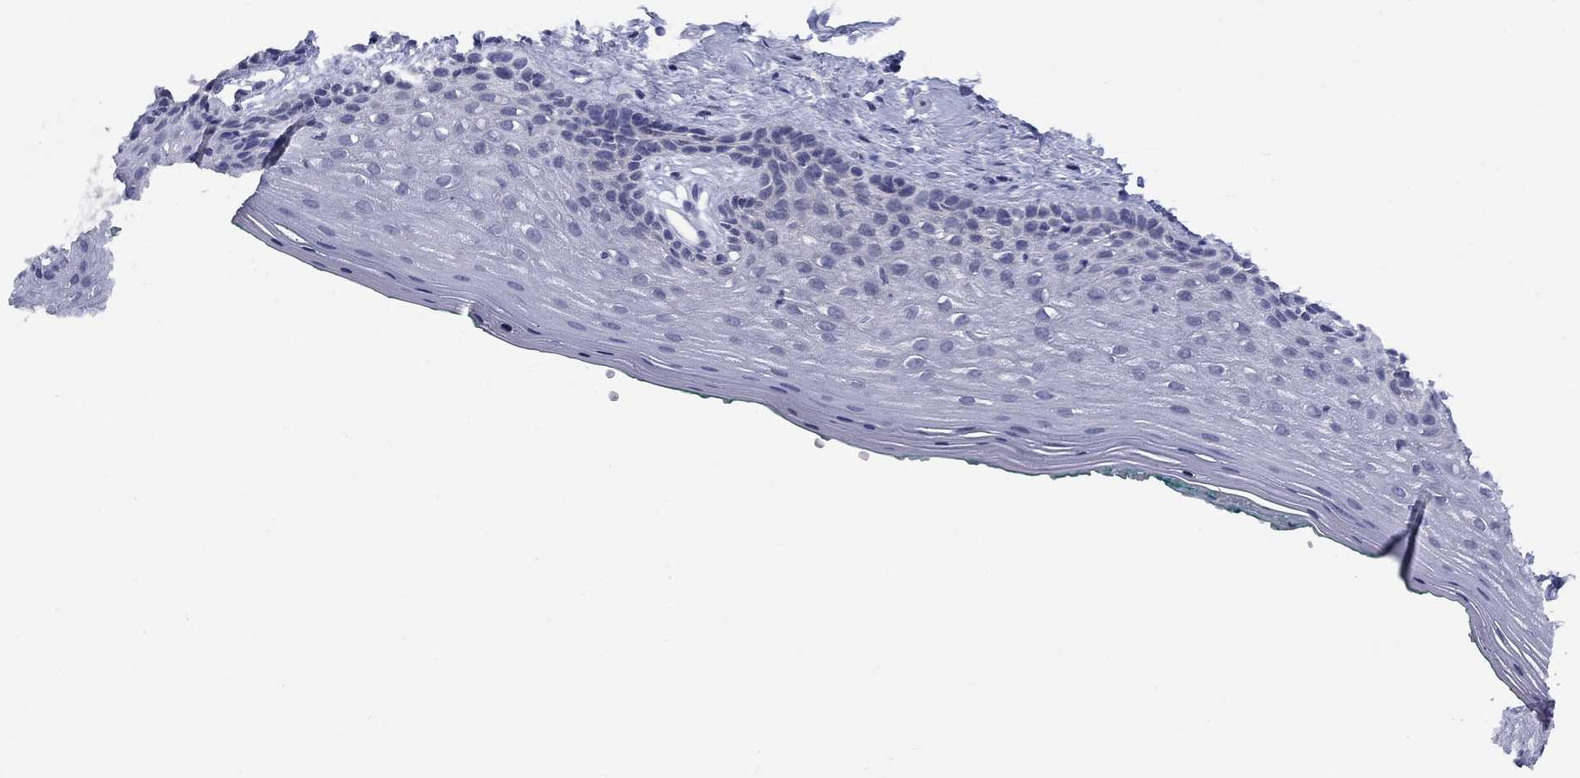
{"staining": {"intensity": "negative", "quantity": "none", "location": "none"}, "tissue": "vagina", "cell_type": "Squamous epithelial cells", "image_type": "normal", "snomed": [{"axis": "morphology", "description": "Normal tissue, NOS"}, {"axis": "topography", "description": "Vagina"}], "caption": "High power microscopy image of an immunohistochemistry (IHC) photomicrograph of benign vagina, revealing no significant staining in squamous epithelial cells.", "gene": "CACNA1A", "patient": {"sex": "female", "age": 45}}